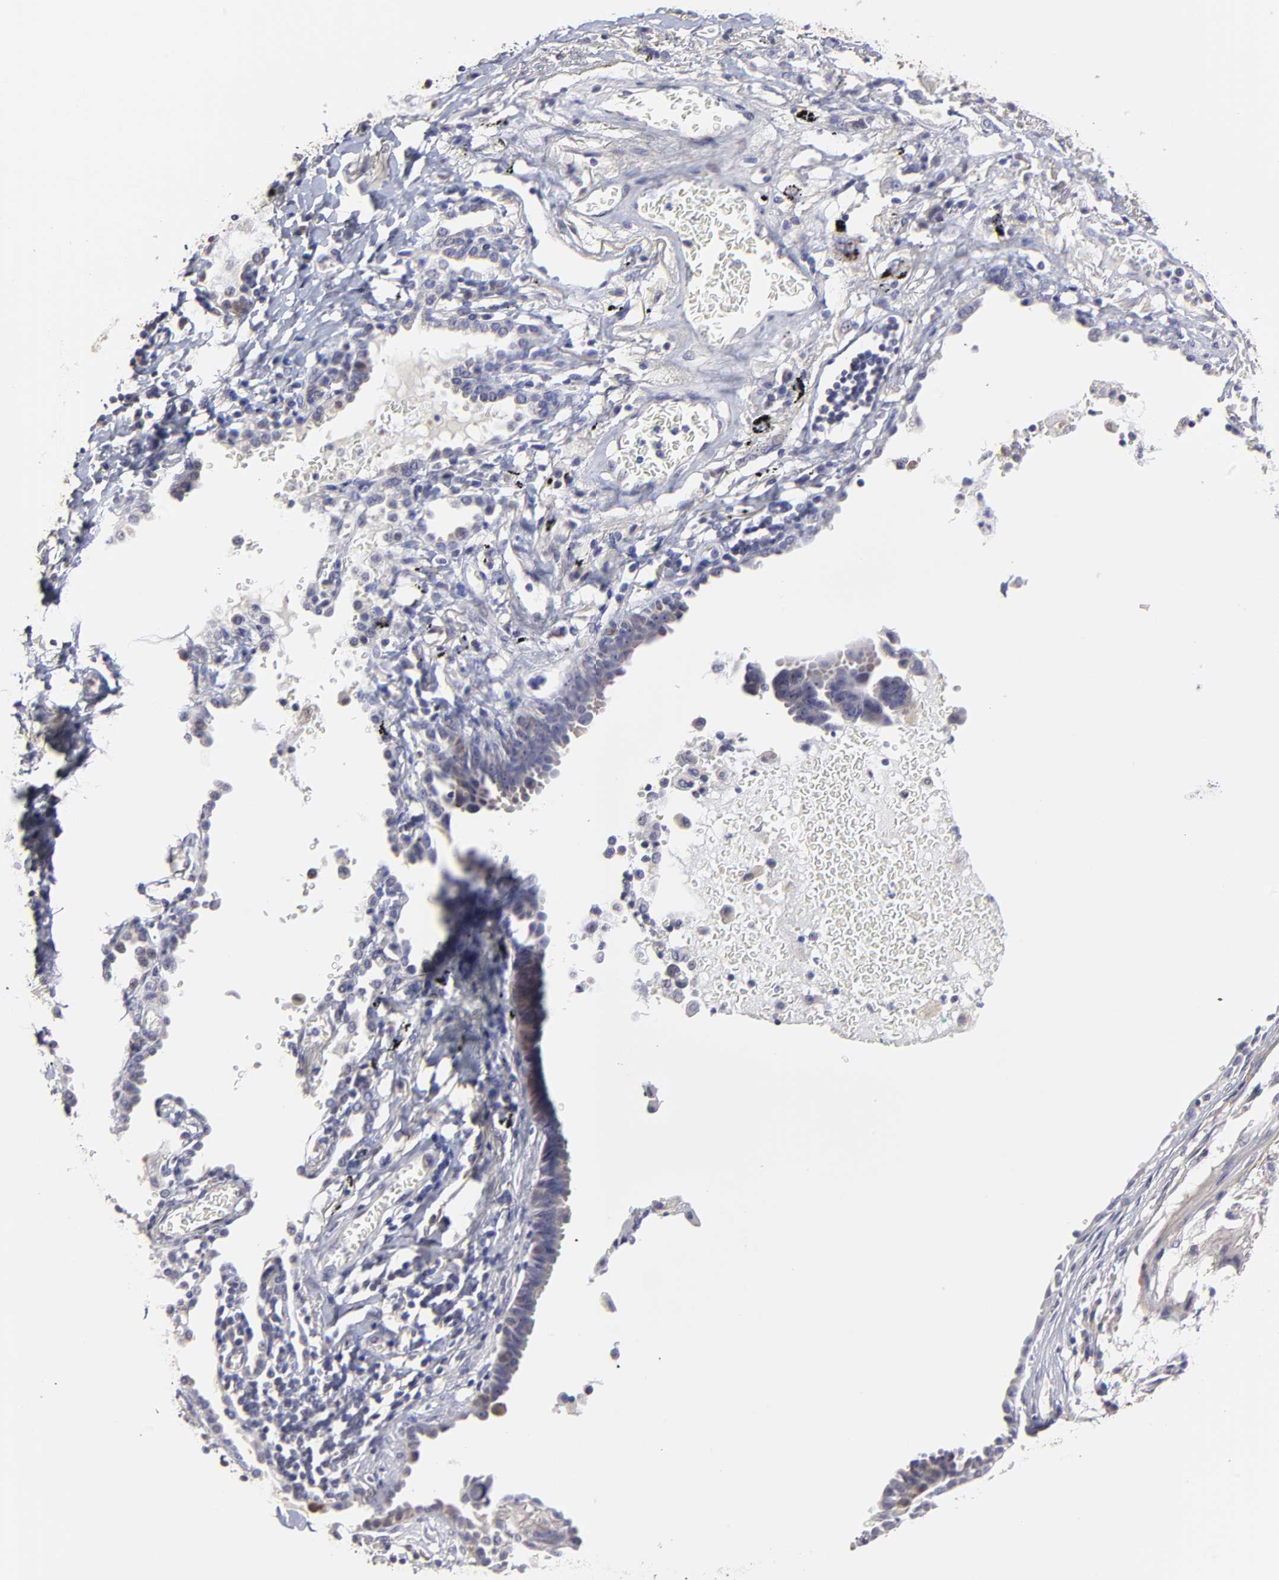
{"staining": {"intensity": "negative", "quantity": "none", "location": "none"}, "tissue": "lung cancer", "cell_type": "Tumor cells", "image_type": "cancer", "snomed": [{"axis": "morphology", "description": "Adenocarcinoma, NOS"}, {"axis": "topography", "description": "Lung"}], "caption": "A high-resolution micrograph shows immunohistochemistry staining of lung cancer (adenocarcinoma), which displays no significant positivity in tumor cells.", "gene": "BTG2", "patient": {"sex": "female", "age": 64}}